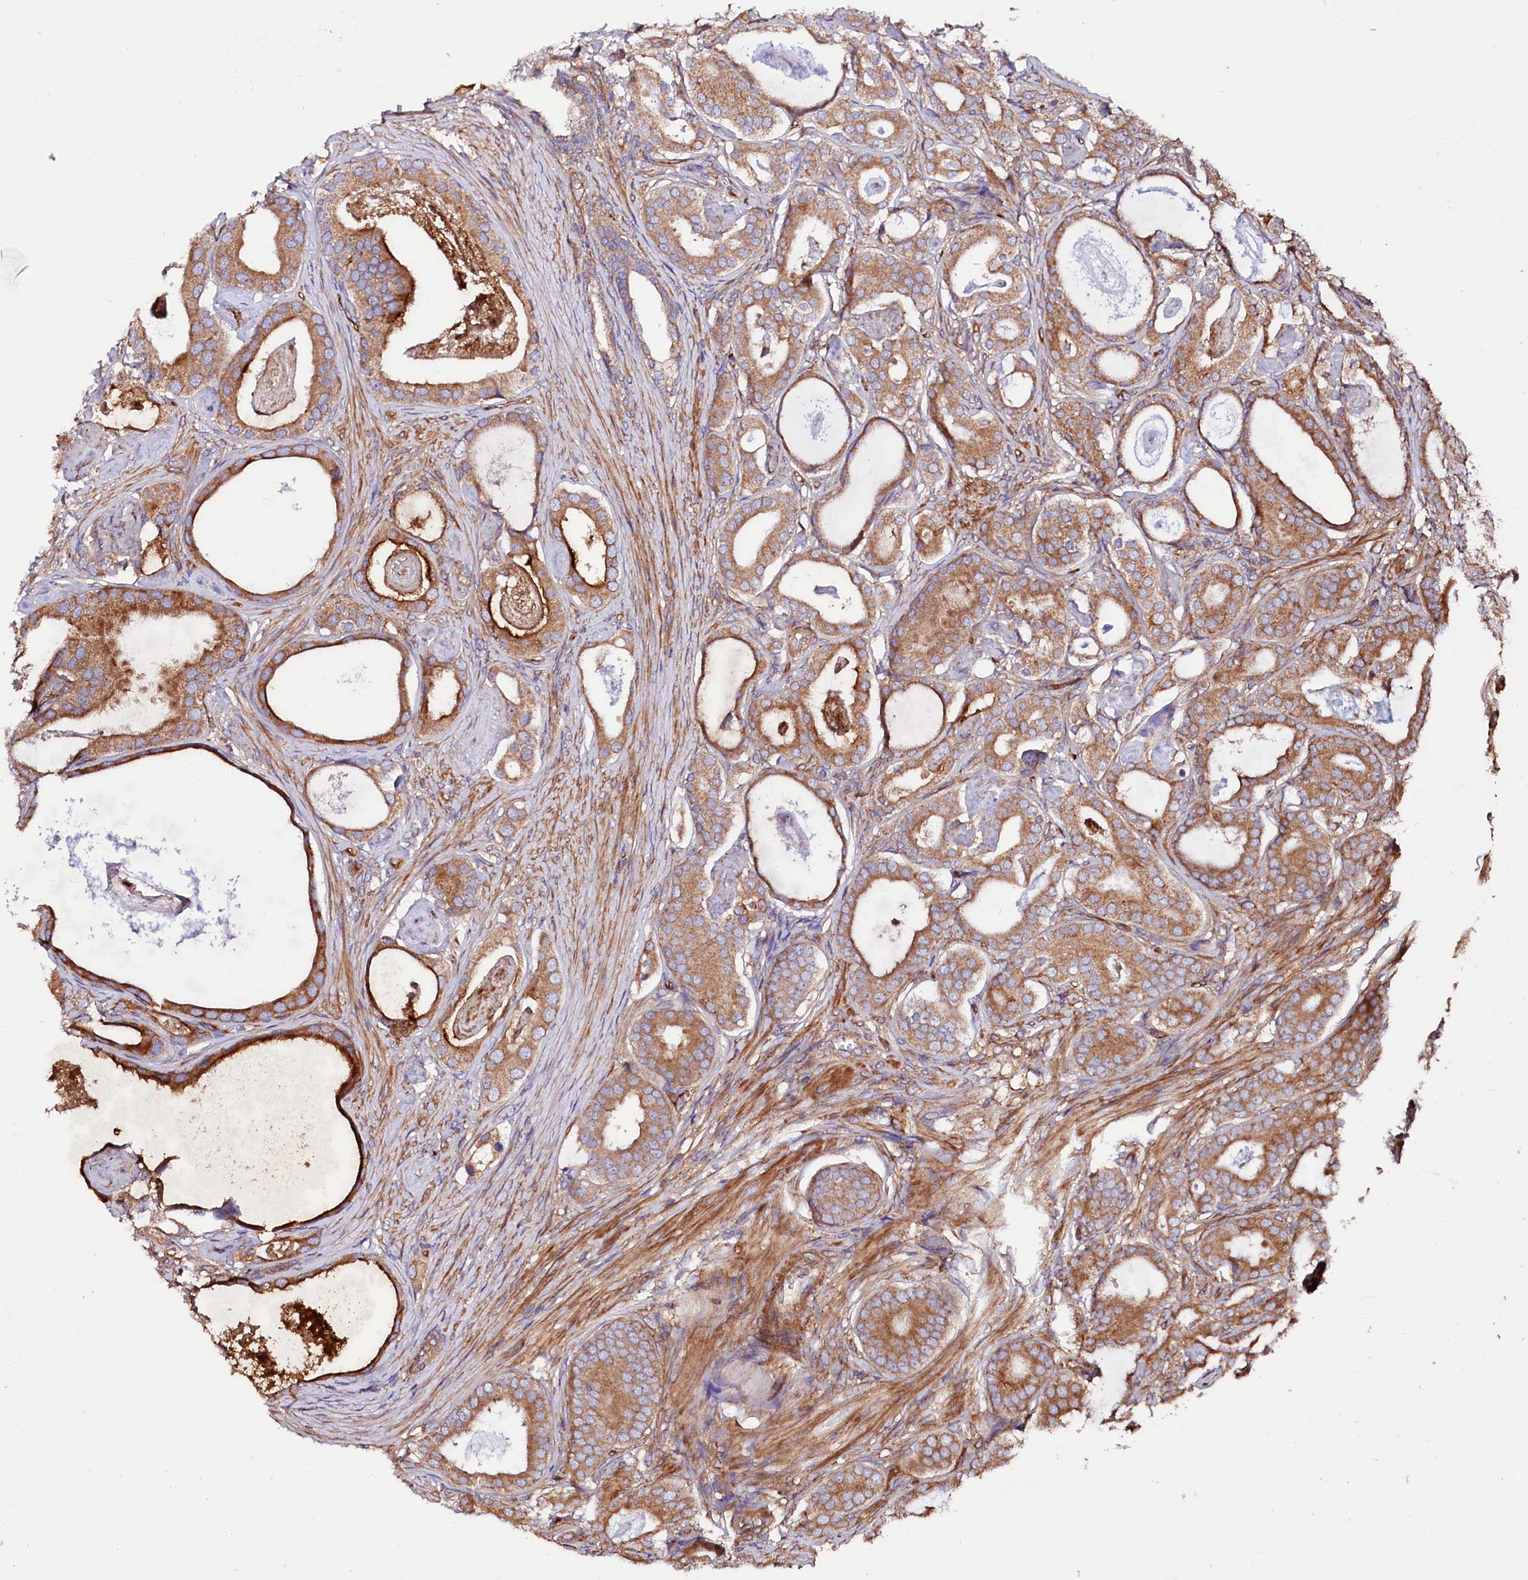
{"staining": {"intensity": "moderate", "quantity": ">75%", "location": "cytoplasmic/membranous"}, "tissue": "prostate cancer", "cell_type": "Tumor cells", "image_type": "cancer", "snomed": [{"axis": "morphology", "description": "Adenocarcinoma, Low grade"}, {"axis": "topography", "description": "Prostate"}], "caption": "Prostate cancer stained with a brown dye shows moderate cytoplasmic/membranous positive expression in about >75% of tumor cells.", "gene": "CEP295", "patient": {"sex": "male", "age": 71}}